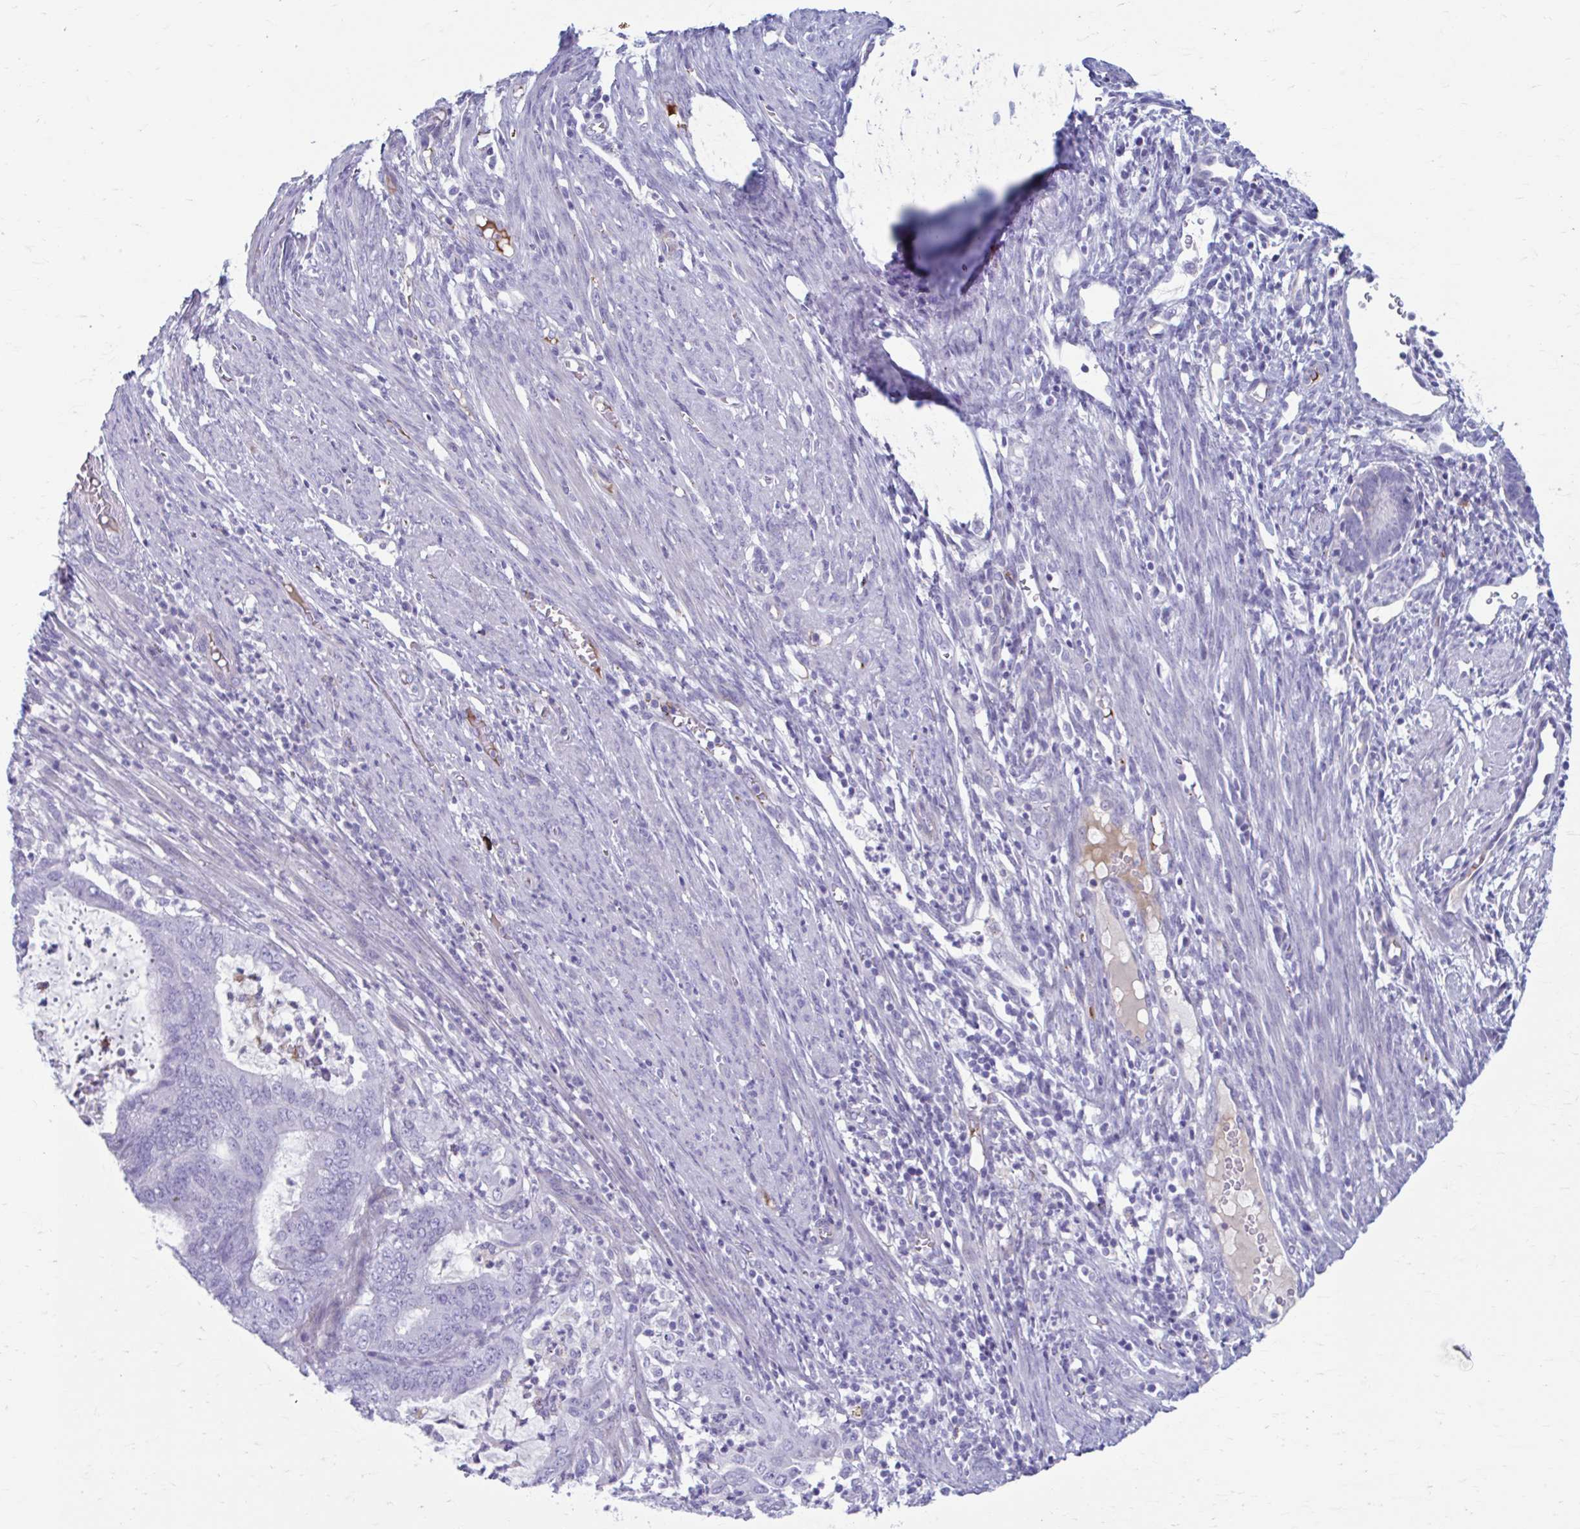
{"staining": {"intensity": "negative", "quantity": "none", "location": "none"}, "tissue": "endometrial cancer", "cell_type": "Tumor cells", "image_type": "cancer", "snomed": [{"axis": "morphology", "description": "Adenocarcinoma, NOS"}, {"axis": "topography", "description": "Endometrium"}], "caption": "Tumor cells show no significant staining in endometrial cancer. (DAB (3,3'-diaminobenzidine) immunohistochemistry (IHC), high magnification).", "gene": "C12orf71", "patient": {"sex": "female", "age": 51}}